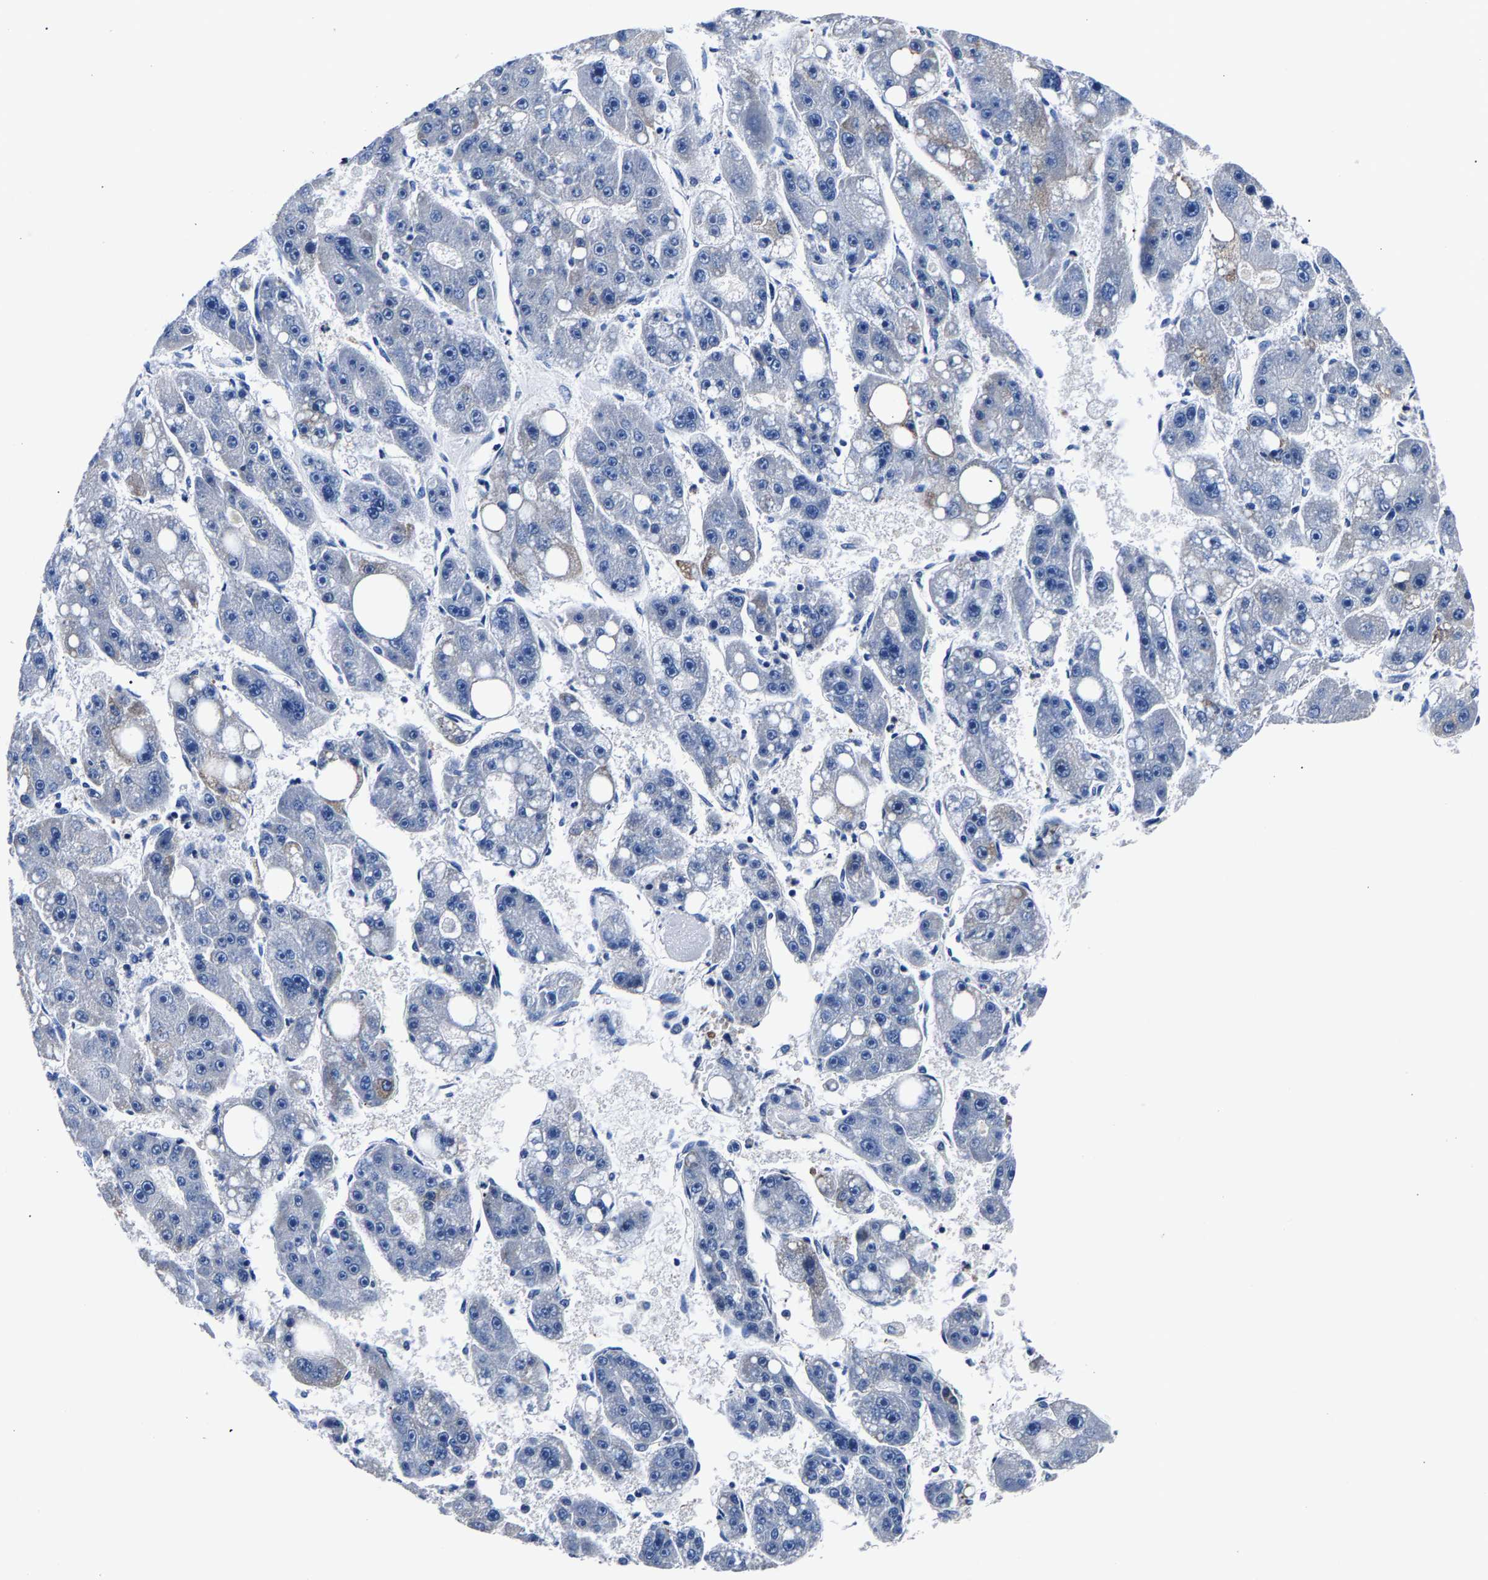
{"staining": {"intensity": "weak", "quantity": "<25%", "location": "cytoplasmic/membranous"}, "tissue": "liver cancer", "cell_type": "Tumor cells", "image_type": "cancer", "snomed": [{"axis": "morphology", "description": "Carcinoma, Hepatocellular, NOS"}, {"axis": "topography", "description": "Liver"}], "caption": "This is an immunohistochemistry (IHC) histopathology image of liver hepatocellular carcinoma. There is no expression in tumor cells.", "gene": "PHF24", "patient": {"sex": "female", "age": 61}}